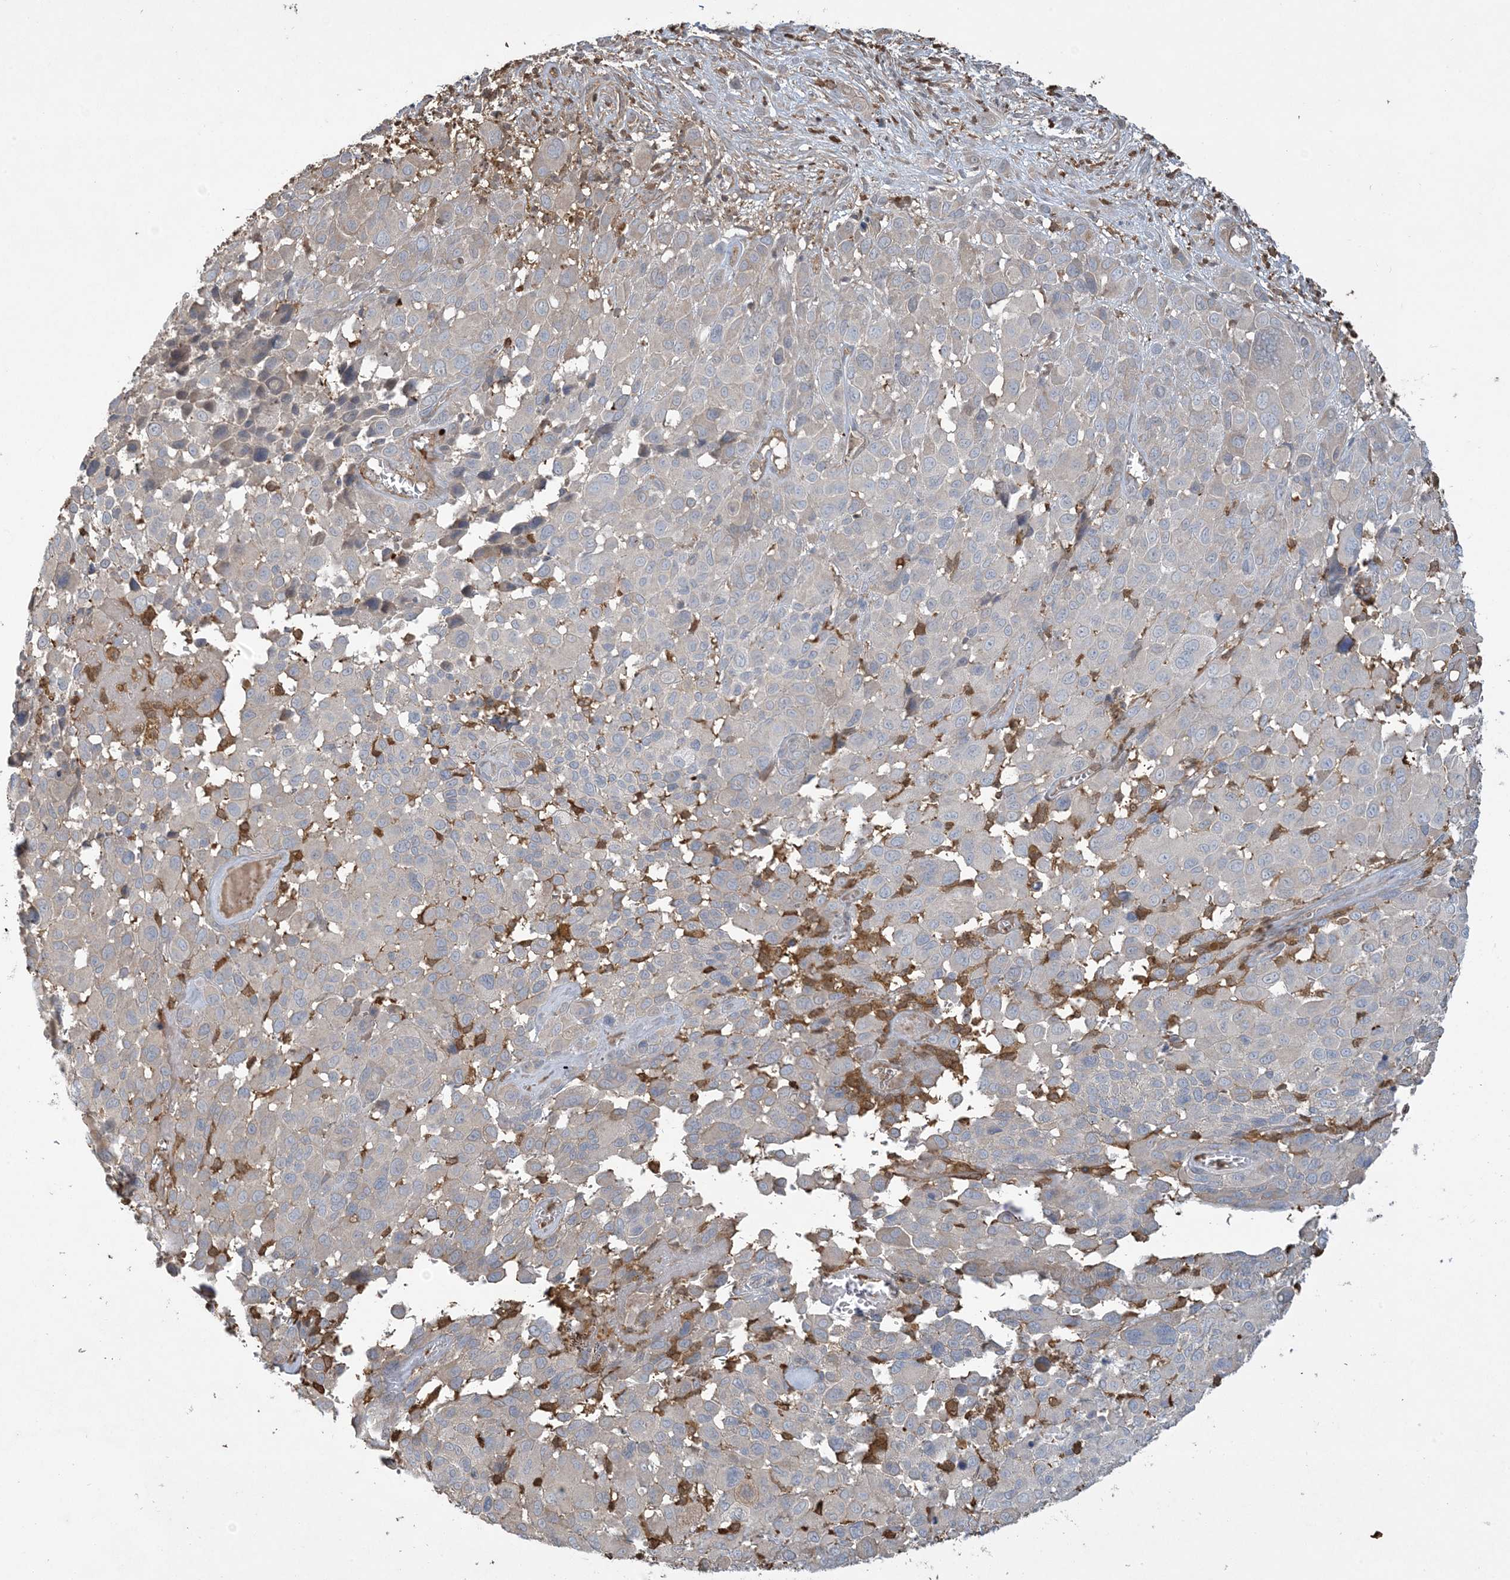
{"staining": {"intensity": "negative", "quantity": "none", "location": "none"}, "tissue": "melanoma", "cell_type": "Tumor cells", "image_type": "cancer", "snomed": [{"axis": "morphology", "description": "Malignant melanoma, NOS"}, {"axis": "topography", "description": "Skin of trunk"}], "caption": "This is a image of immunohistochemistry (IHC) staining of melanoma, which shows no positivity in tumor cells. (Brightfield microscopy of DAB (3,3'-diaminobenzidine) immunohistochemistry at high magnification).", "gene": "TMSB4X", "patient": {"sex": "male", "age": 71}}